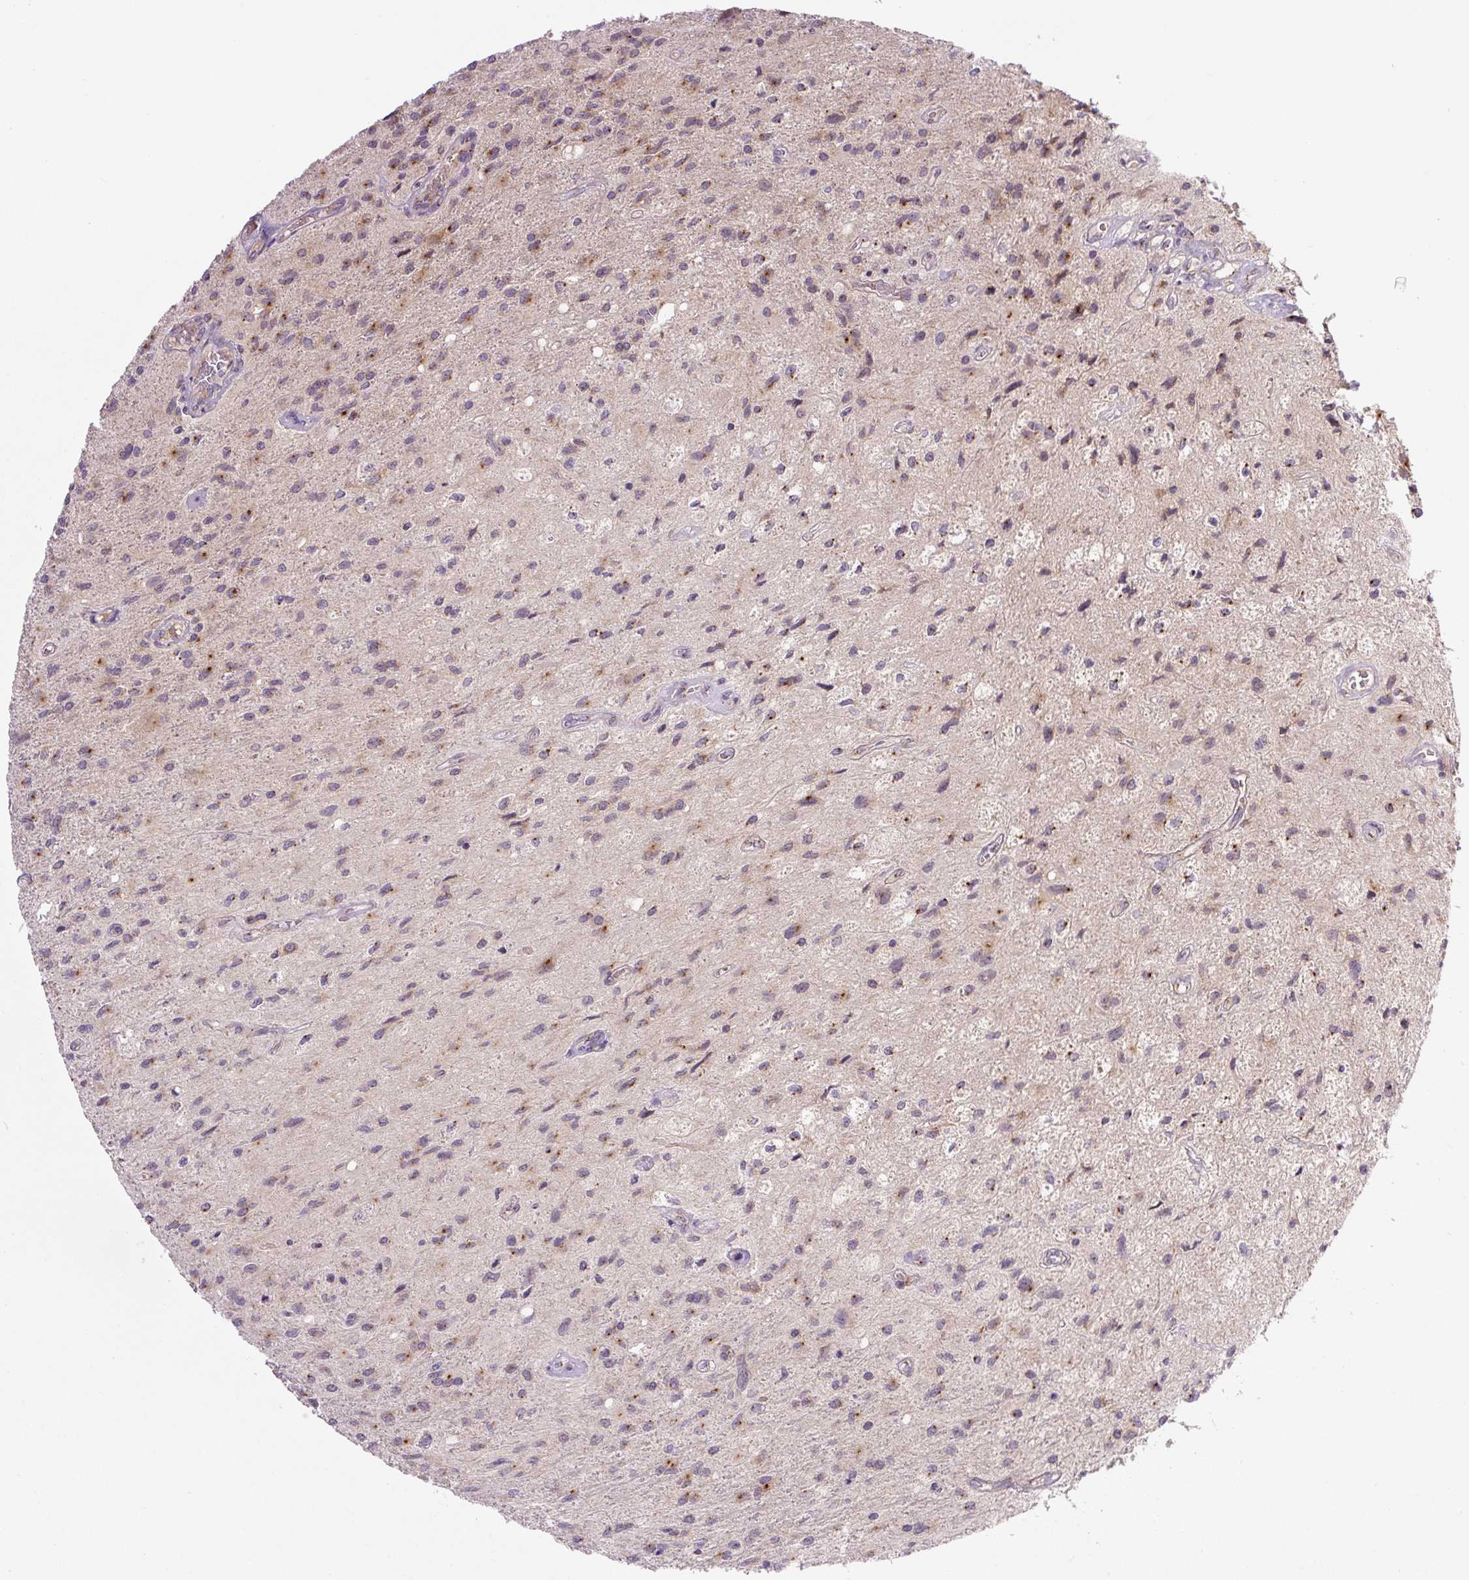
{"staining": {"intensity": "weak", "quantity": "25%-75%", "location": "cytoplasmic/membranous"}, "tissue": "glioma", "cell_type": "Tumor cells", "image_type": "cancer", "snomed": [{"axis": "morphology", "description": "Glioma, malignant, High grade"}, {"axis": "topography", "description": "Brain"}], "caption": "Immunohistochemical staining of glioma exhibits weak cytoplasmic/membranous protein positivity in approximately 25%-75% of tumor cells.", "gene": "PCM1", "patient": {"sex": "female", "age": 70}}